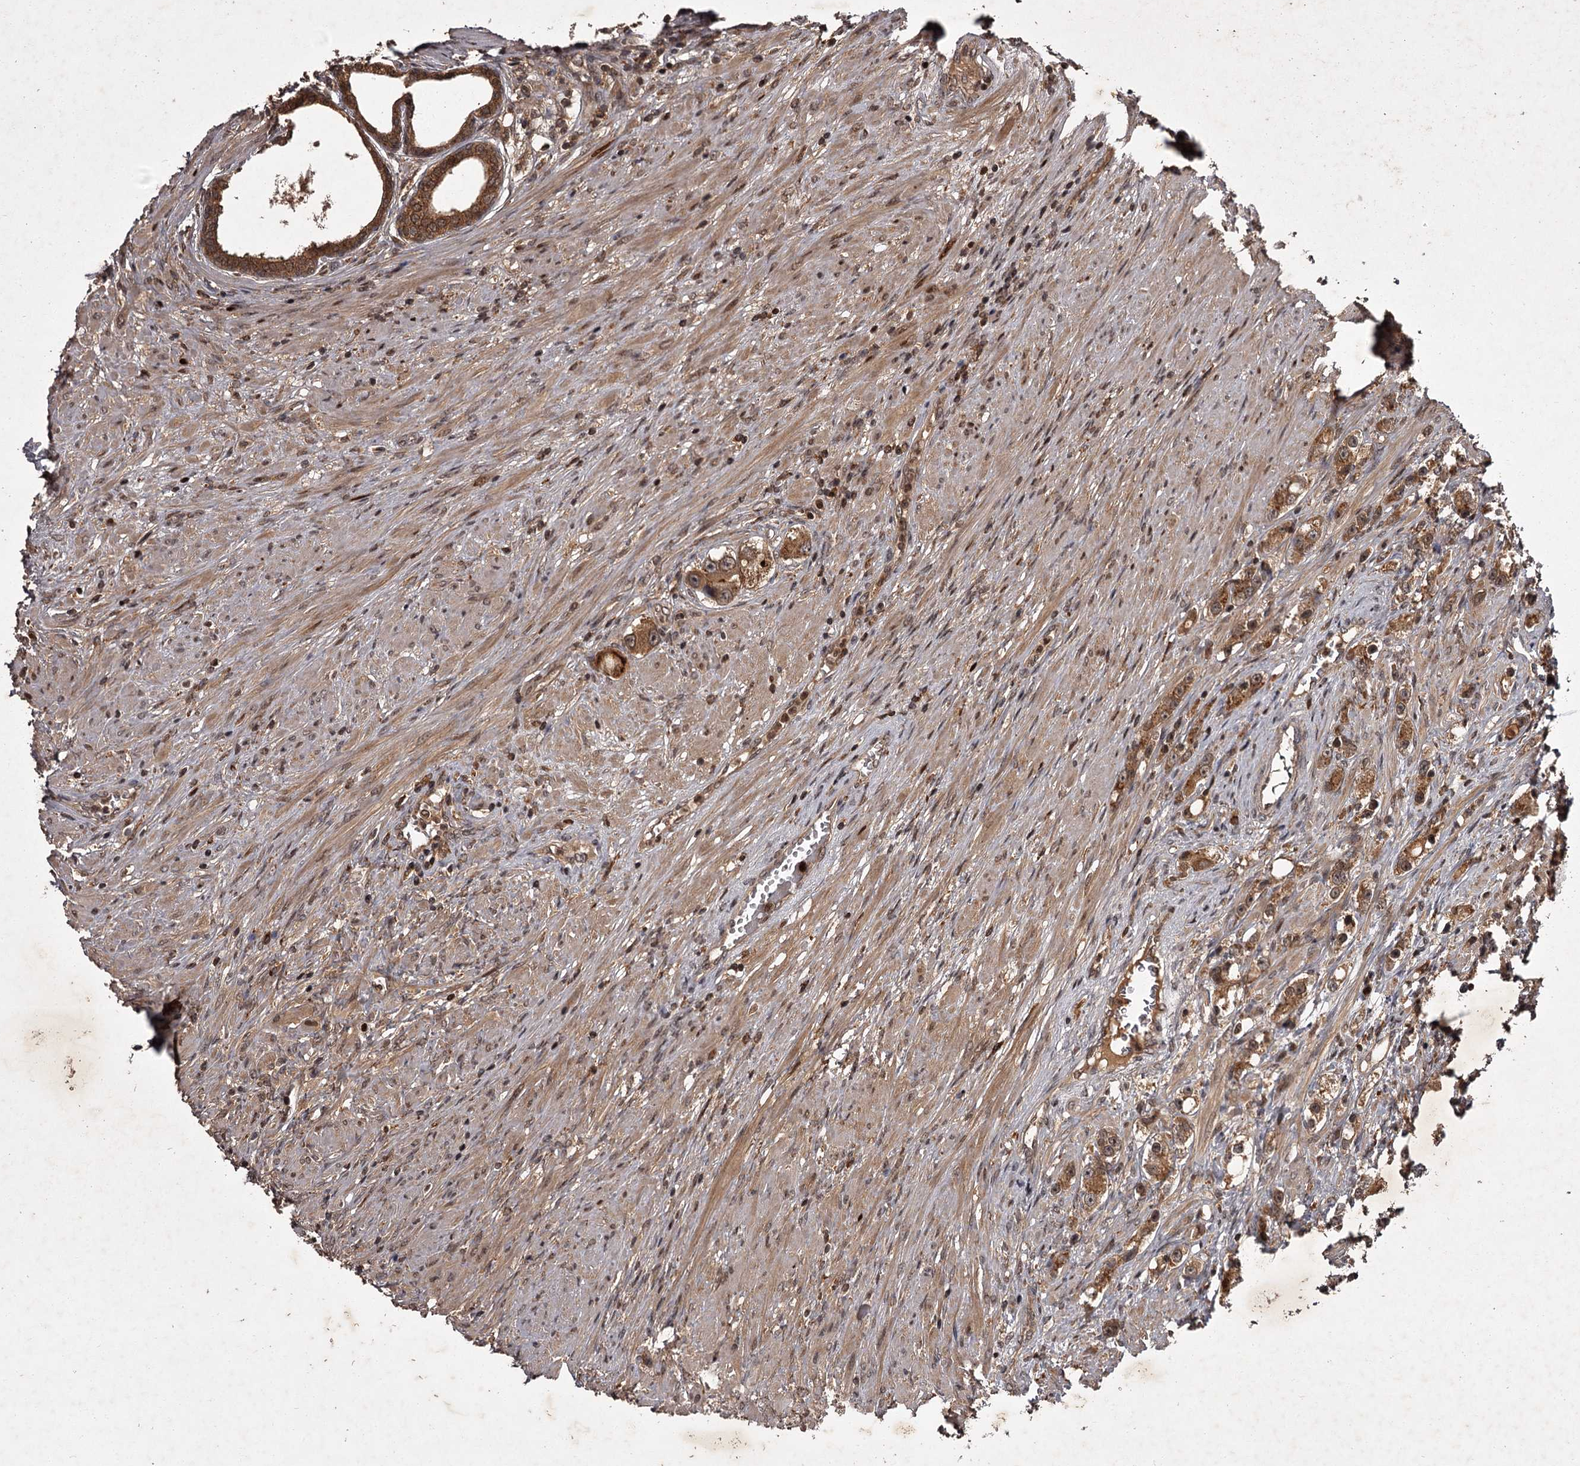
{"staining": {"intensity": "moderate", "quantity": ">75%", "location": "cytoplasmic/membranous"}, "tissue": "prostate cancer", "cell_type": "Tumor cells", "image_type": "cancer", "snomed": [{"axis": "morphology", "description": "Adenocarcinoma, High grade"}, {"axis": "topography", "description": "Prostate"}], "caption": "Tumor cells display medium levels of moderate cytoplasmic/membranous staining in approximately >75% of cells in prostate cancer (adenocarcinoma (high-grade)).", "gene": "TBC1D23", "patient": {"sex": "male", "age": 63}}